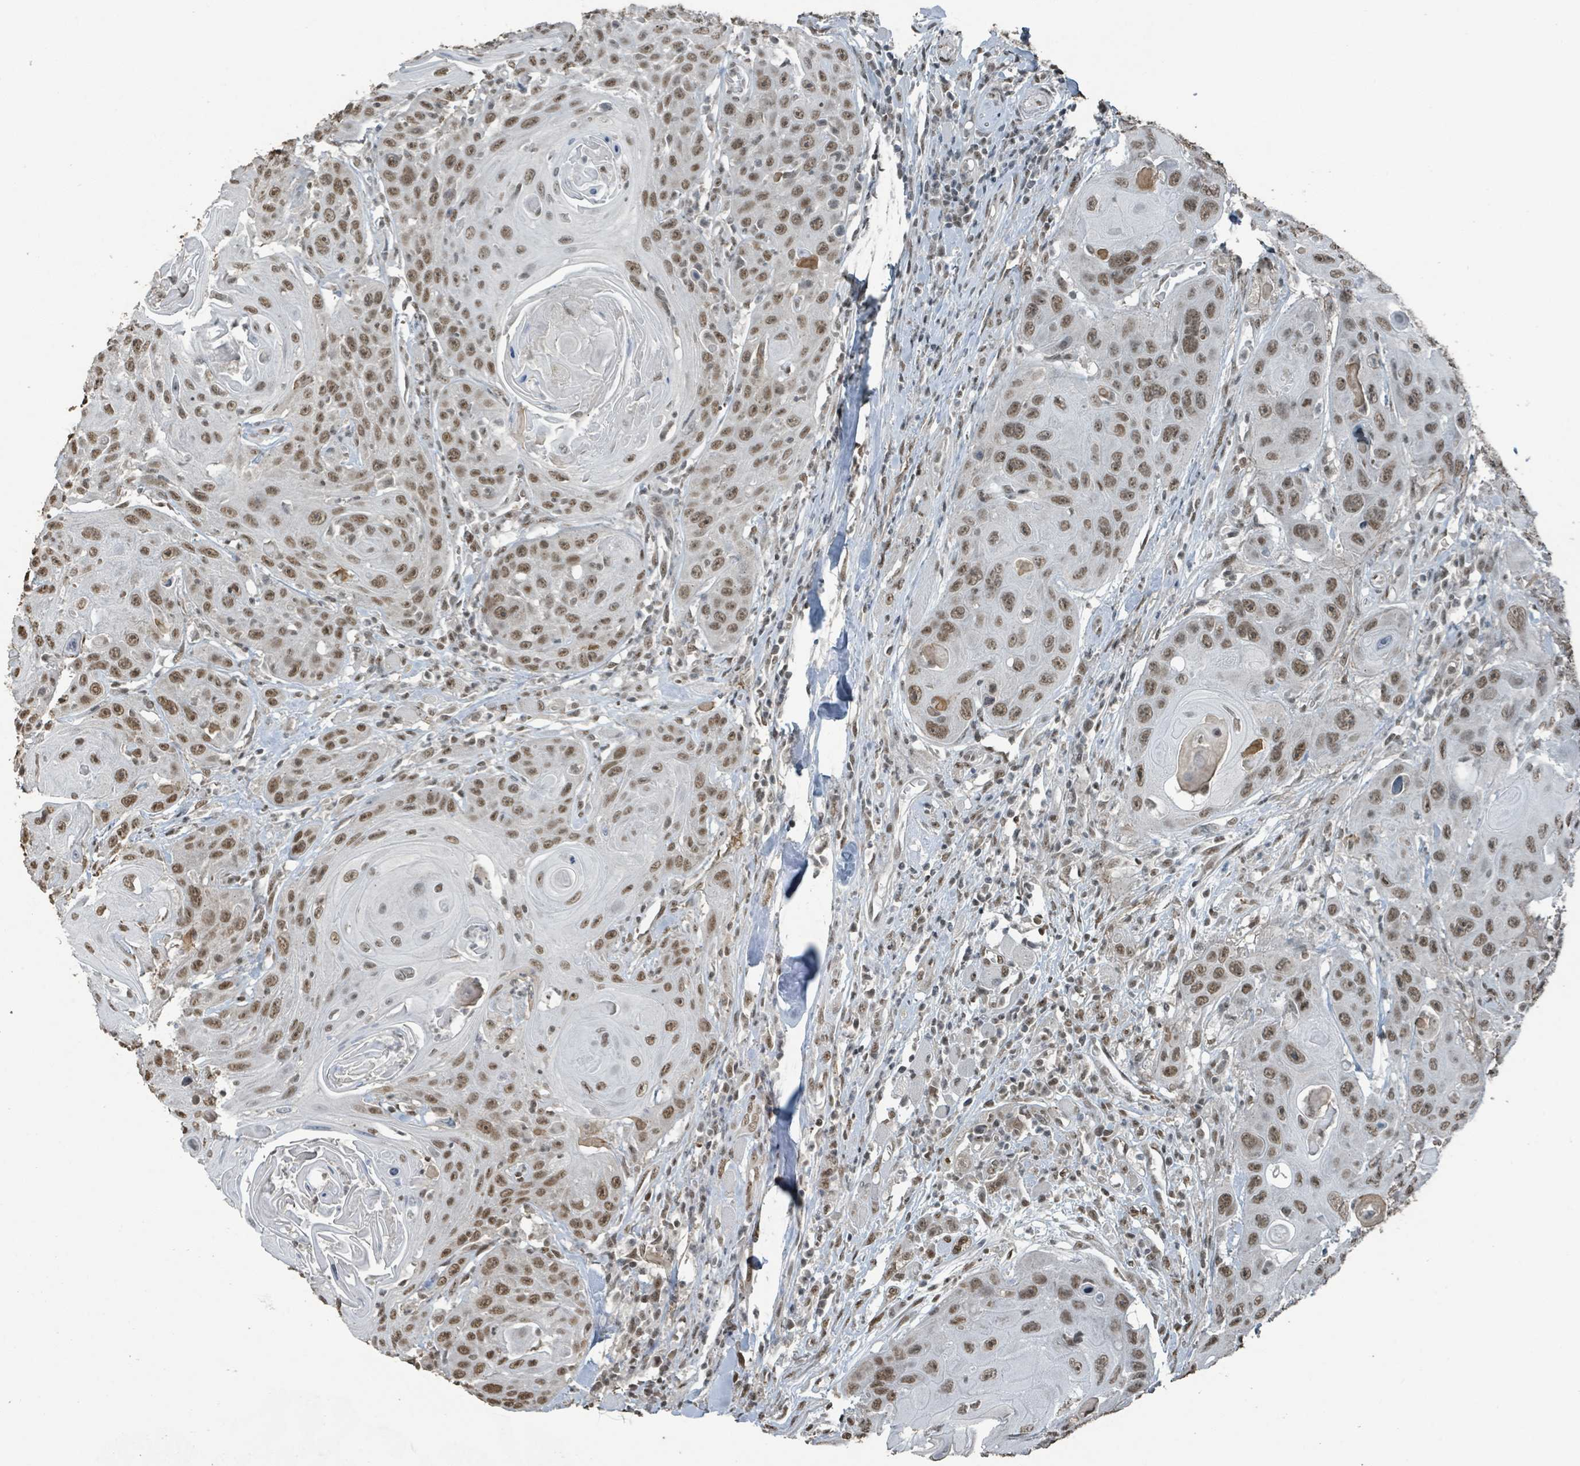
{"staining": {"intensity": "moderate", "quantity": ">75%", "location": "nuclear"}, "tissue": "head and neck cancer", "cell_type": "Tumor cells", "image_type": "cancer", "snomed": [{"axis": "morphology", "description": "Squamous cell carcinoma, NOS"}, {"axis": "topography", "description": "Head-Neck"}], "caption": "Squamous cell carcinoma (head and neck) stained with a protein marker displays moderate staining in tumor cells.", "gene": "PHIP", "patient": {"sex": "female", "age": 59}}